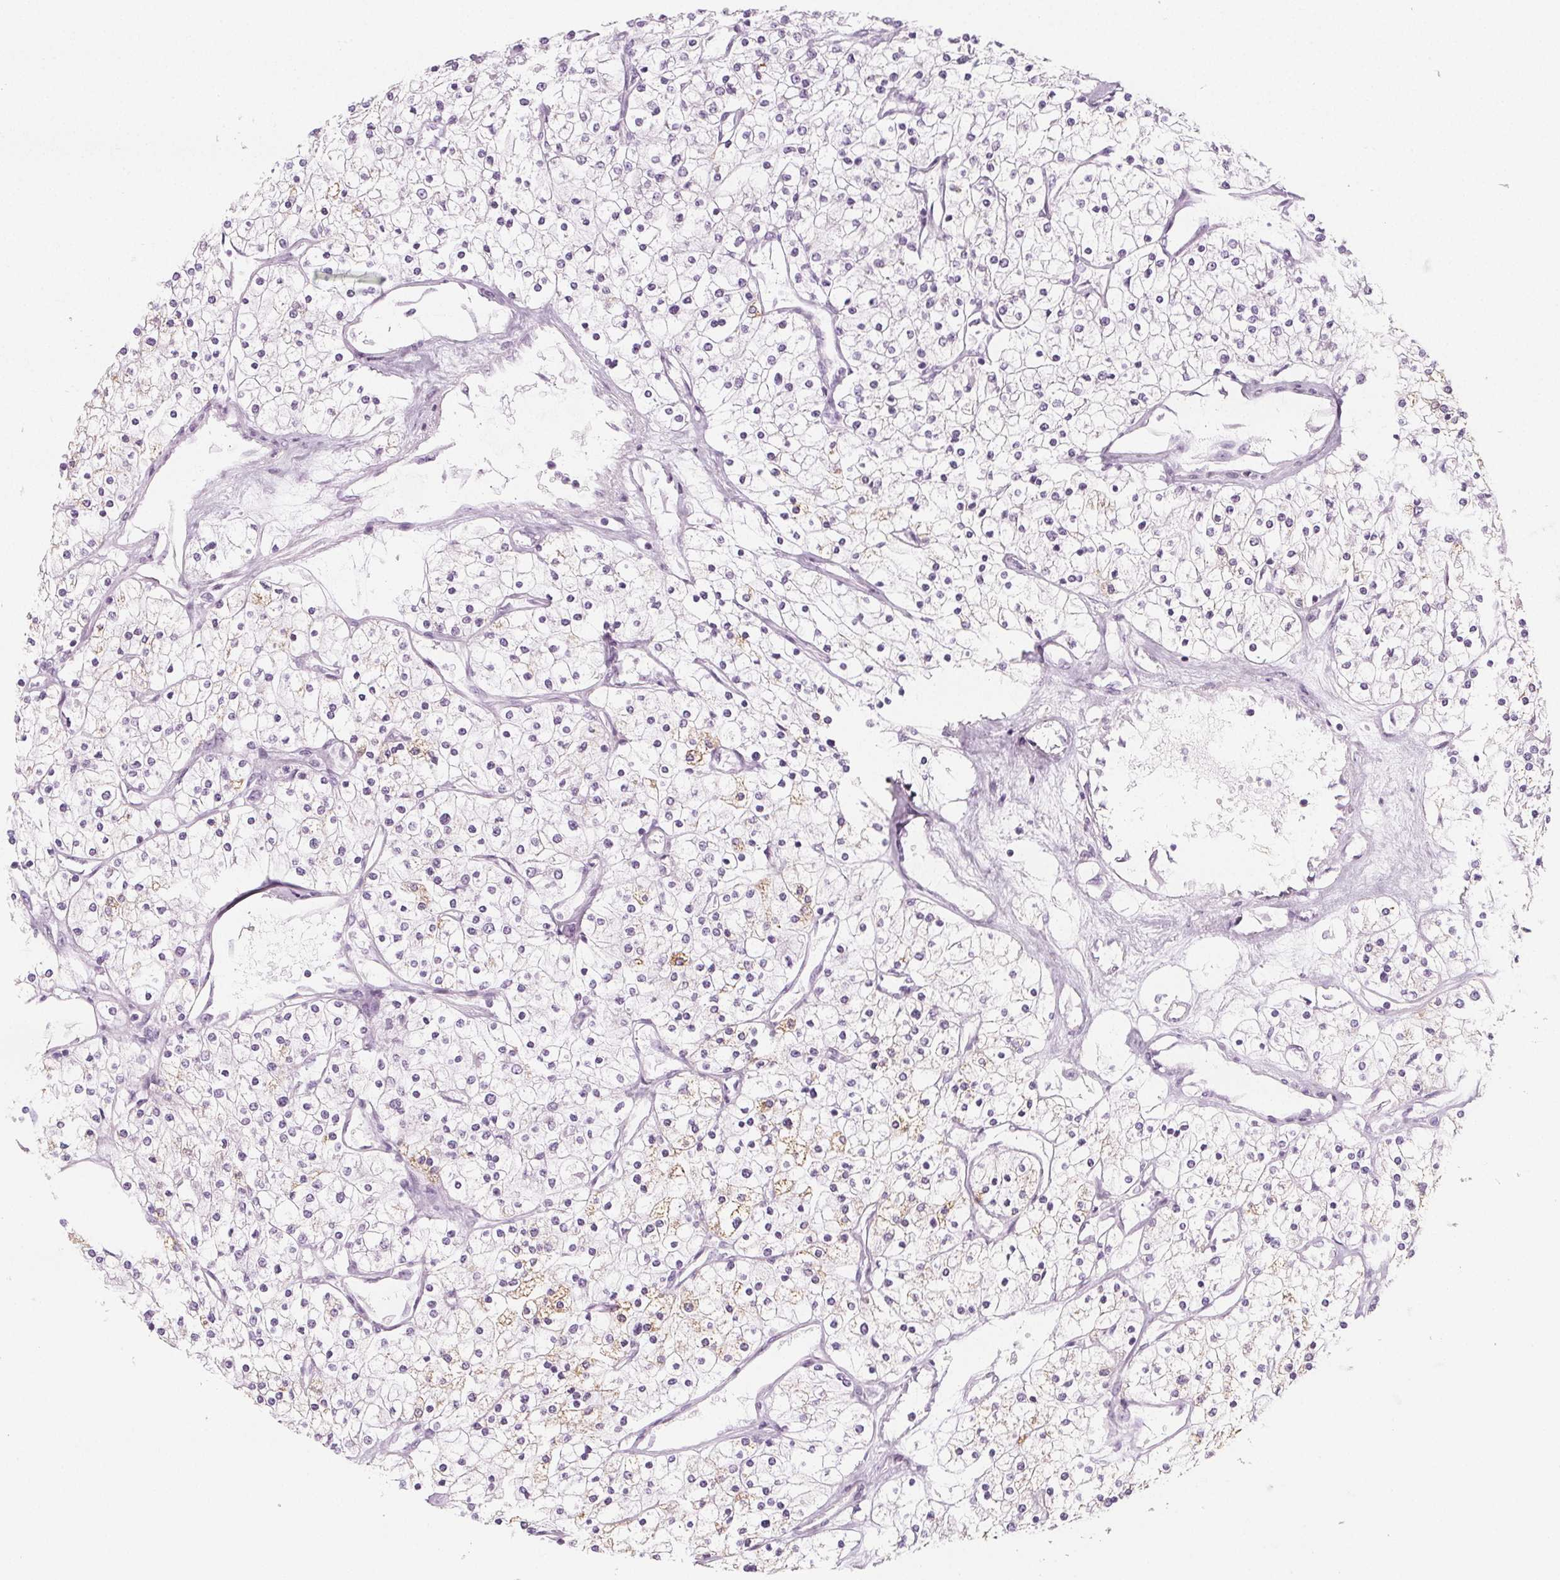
{"staining": {"intensity": "negative", "quantity": "none", "location": "none"}, "tissue": "renal cancer", "cell_type": "Tumor cells", "image_type": "cancer", "snomed": [{"axis": "morphology", "description": "Adenocarcinoma, NOS"}, {"axis": "topography", "description": "Kidney"}], "caption": "High power microscopy micrograph of an IHC image of adenocarcinoma (renal), revealing no significant expression in tumor cells.", "gene": "IL17C", "patient": {"sex": "male", "age": 80}}